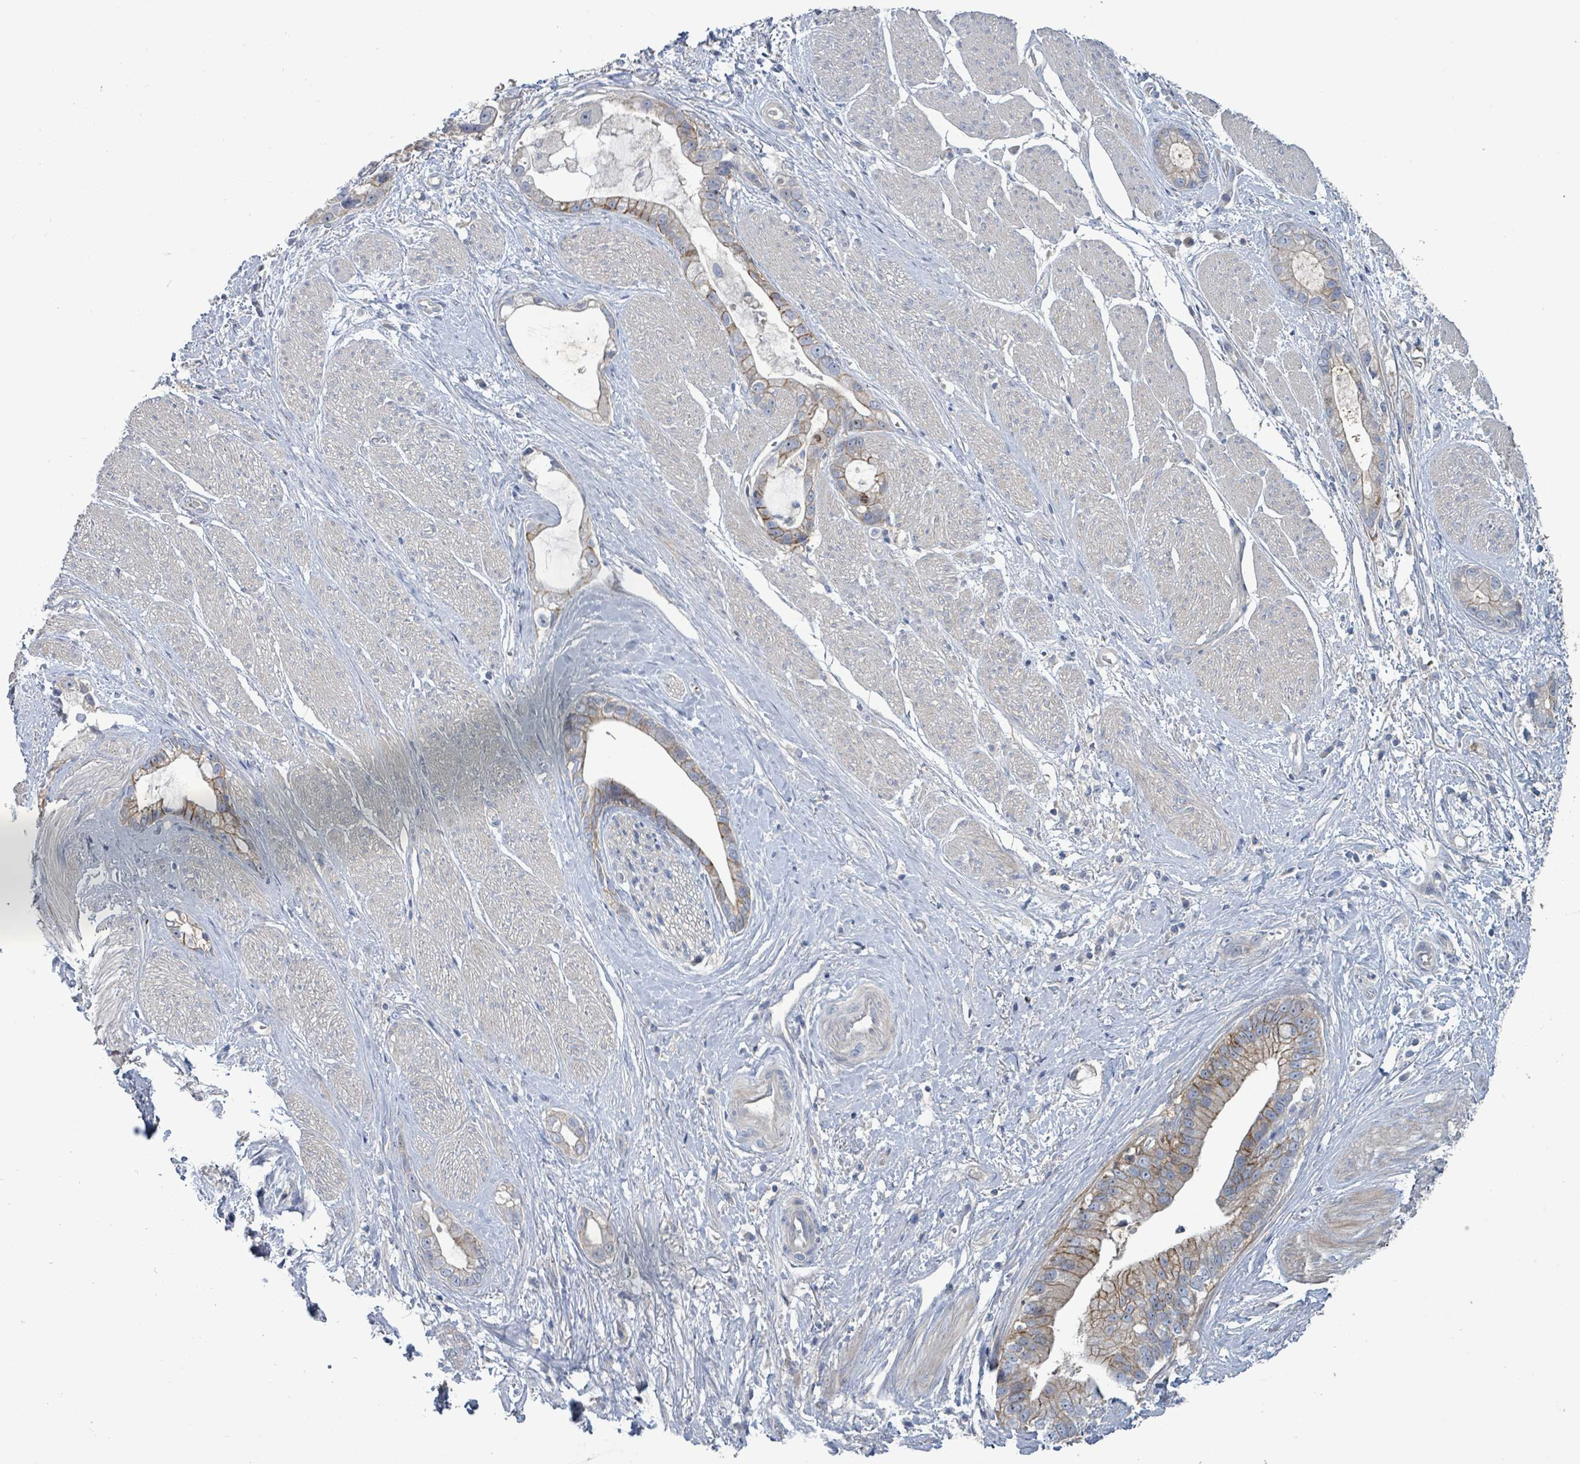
{"staining": {"intensity": "moderate", "quantity": ">75%", "location": "cytoplasmic/membranous"}, "tissue": "stomach cancer", "cell_type": "Tumor cells", "image_type": "cancer", "snomed": [{"axis": "morphology", "description": "Adenocarcinoma, NOS"}, {"axis": "topography", "description": "Stomach"}], "caption": "The histopathology image displays staining of stomach cancer, revealing moderate cytoplasmic/membranous protein positivity (brown color) within tumor cells.", "gene": "KRAS", "patient": {"sex": "male", "age": 55}}